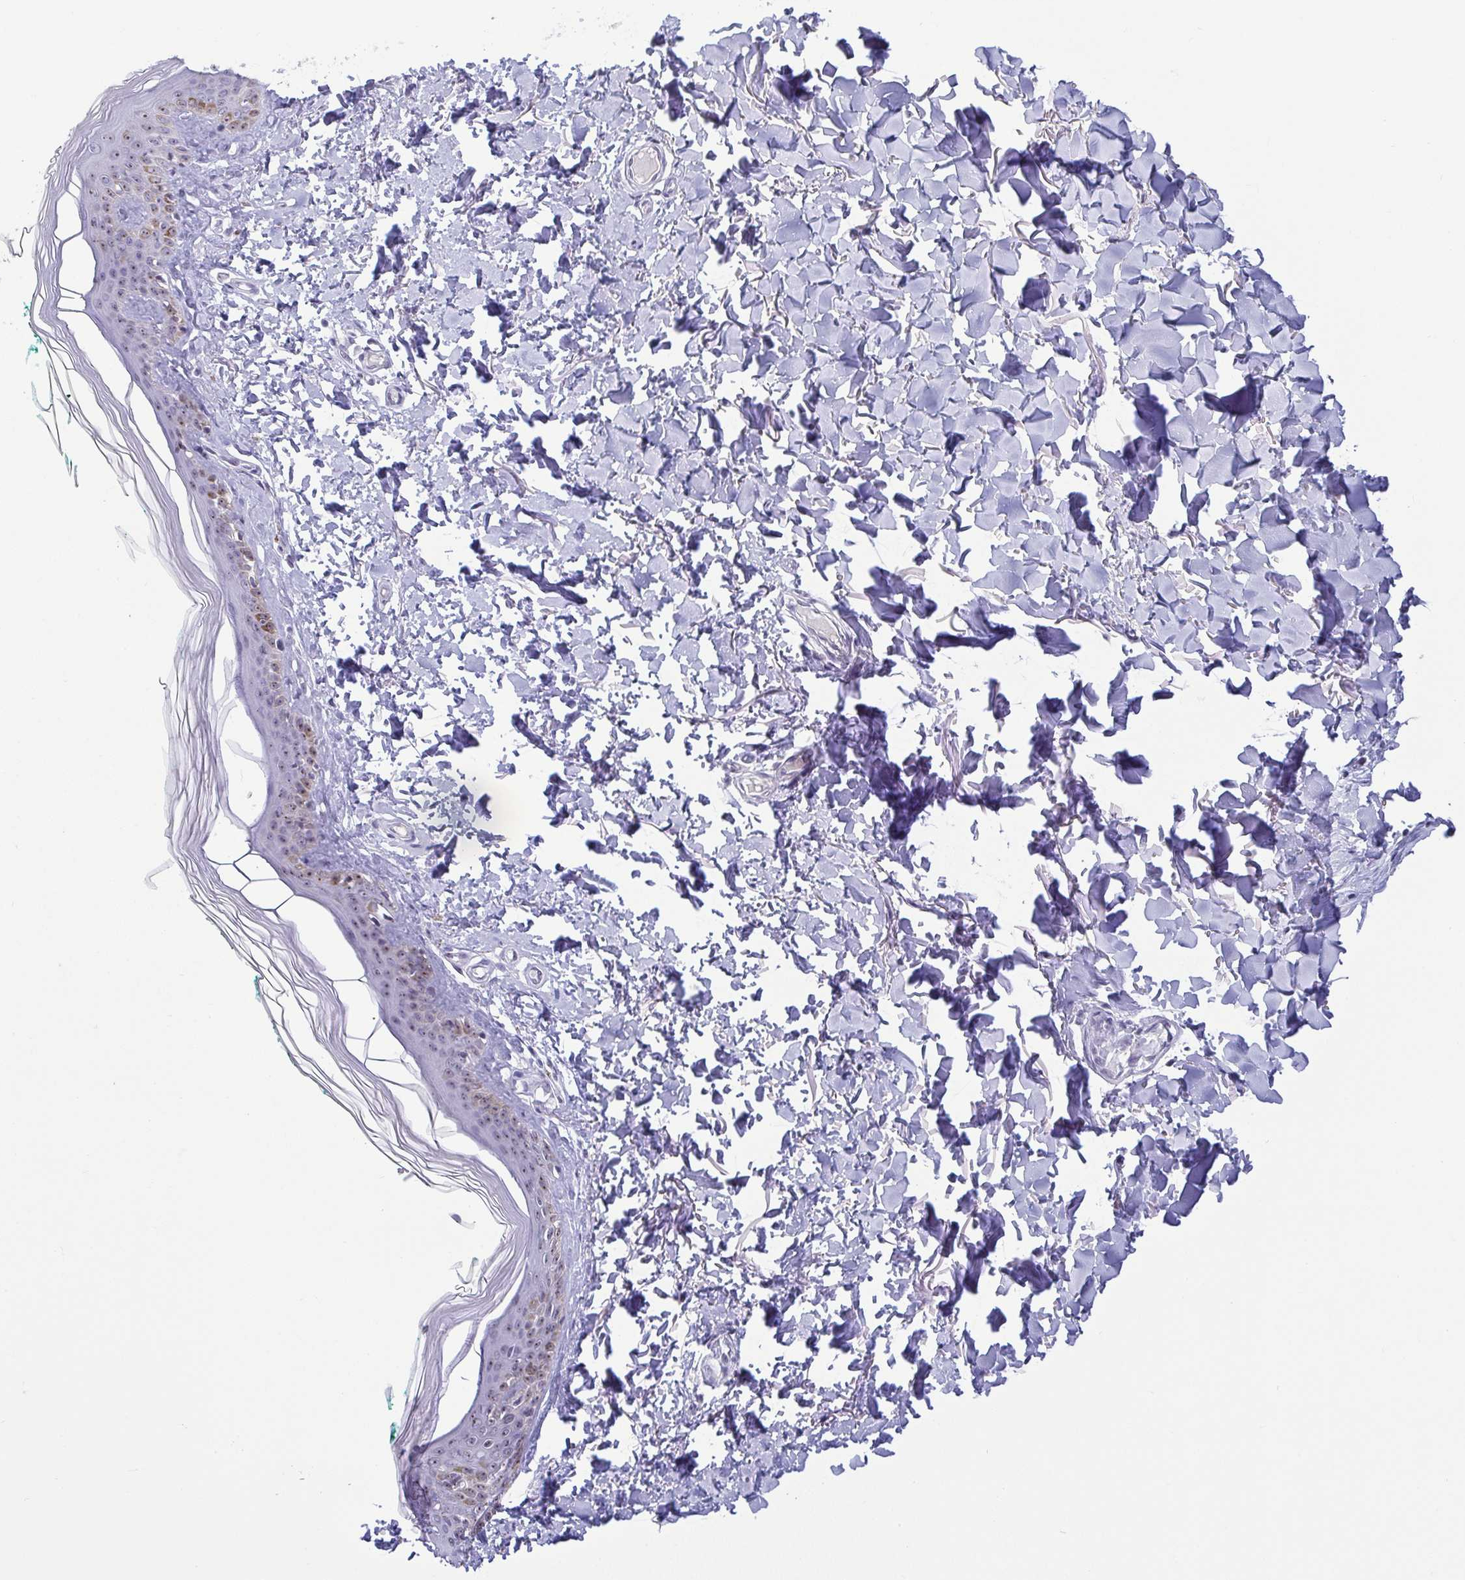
{"staining": {"intensity": "negative", "quantity": "none", "location": "none"}, "tissue": "skin", "cell_type": "Fibroblasts", "image_type": "normal", "snomed": [{"axis": "morphology", "description": "Normal tissue, NOS"}, {"axis": "topography", "description": "Skin"}, {"axis": "topography", "description": "Peripheral nerve tissue"}], "caption": "Immunohistochemistry photomicrograph of normal skin: skin stained with DAB (3,3'-diaminobenzidine) reveals no significant protein expression in fibroblasts. The staining was performed using DAB to visualize the protein expression in brown, while the nuclei were stained in blue with hematoxylin (Magnification: 20x).", "gene": "BZW1", "patient": {"sex": "female", "age": 45}}